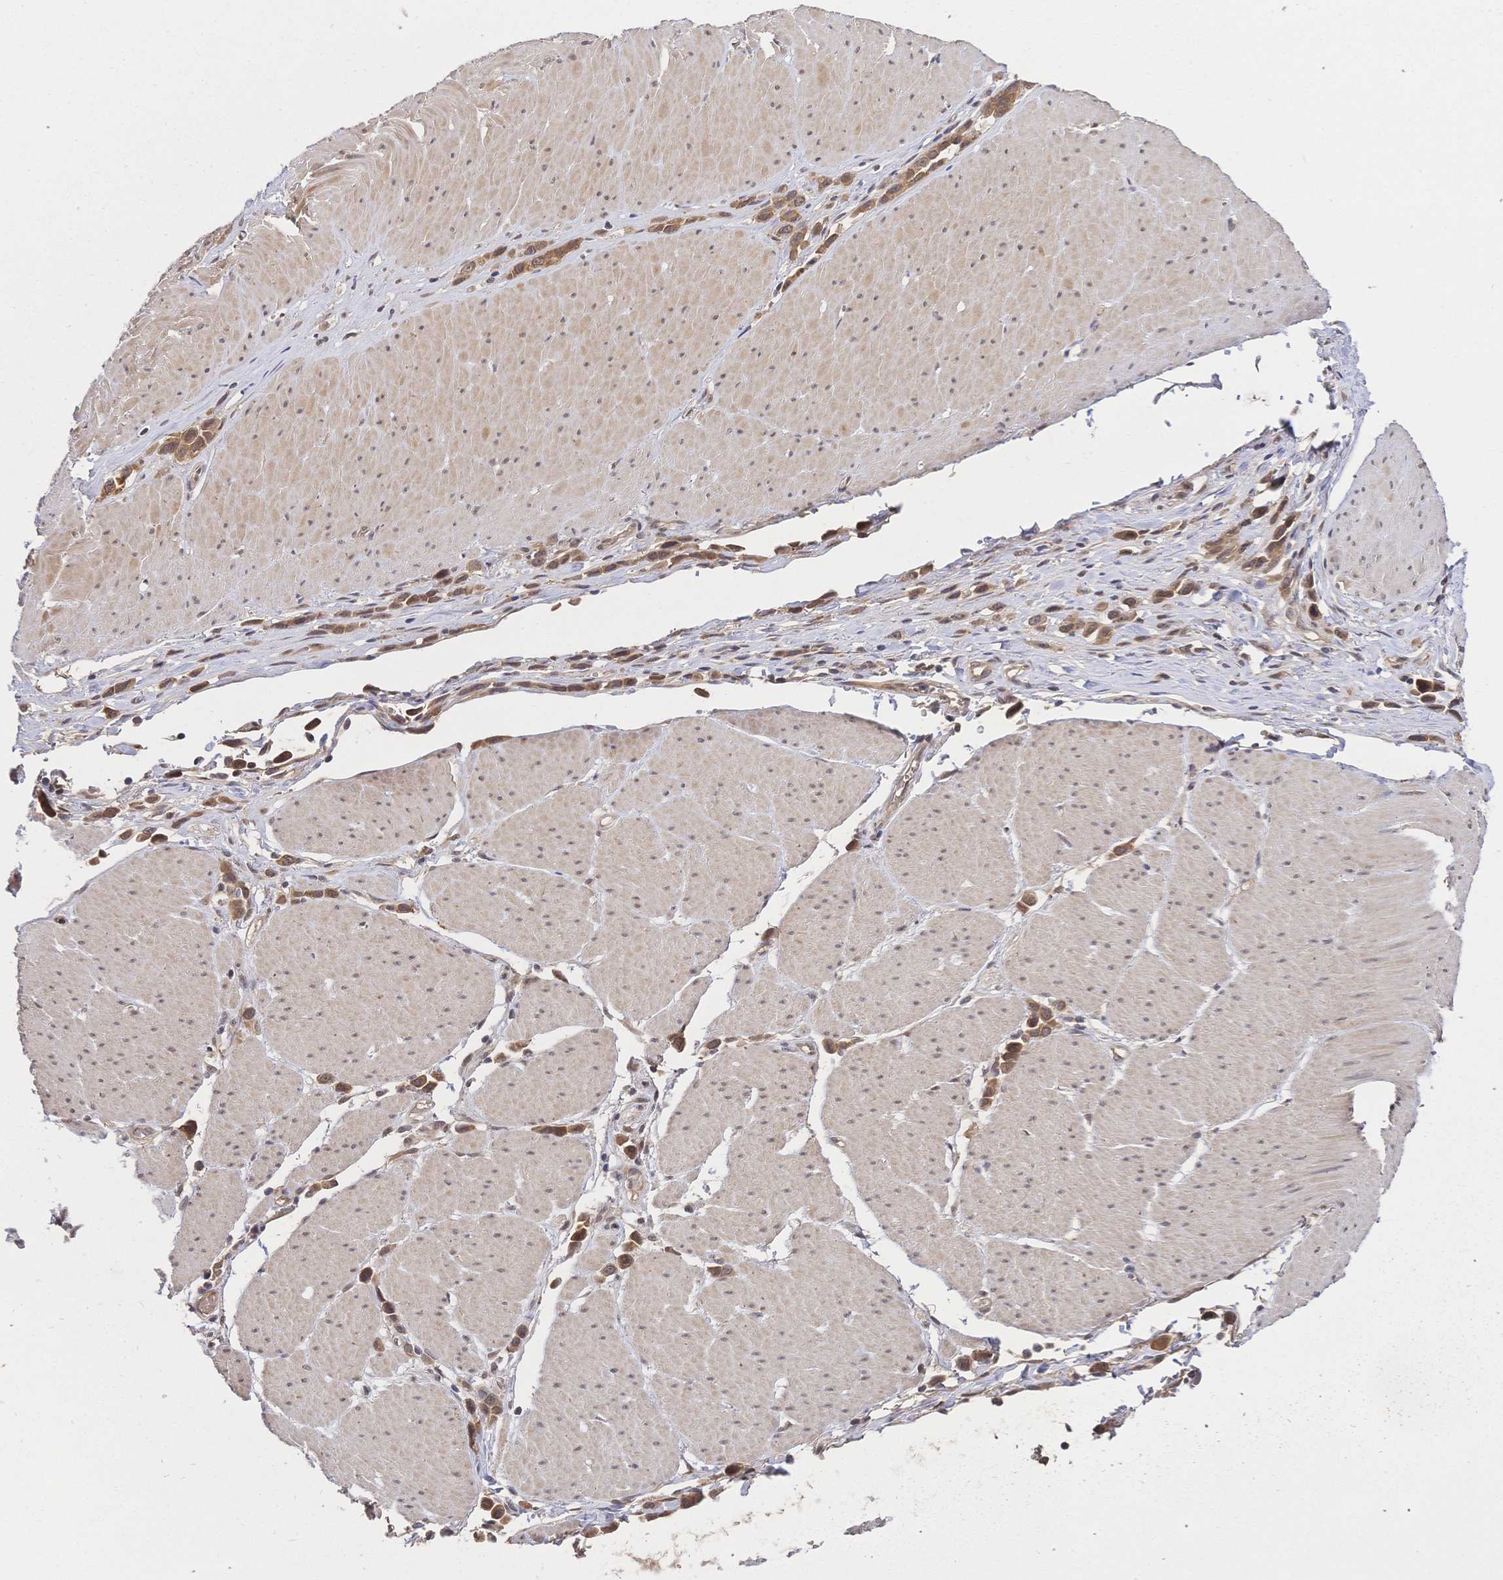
{"staining": {"intensity": "moderate", "quantity": ">75%", "location": "cytoplasmic/membranous,nuclear"}, "tissue": "stomach cancer", "cell_type": "Tumor cells", "image_type": "cancer", "snomed": [{"axis": "morphology", "description": "Adenocarcinoma, NOS"}, {"axis": "topography", "description": "Stomach"}], "caption": "Immunohistochemistry (IHC) staining of stomach cancer (adenocarcinoma), which shows medium levels of moderate cytoplasmic/membranous and nuclear positivity in approximately >75% of tumor cells indicating moderate cytoplasmic/membranous and nuclear protein staining. The staining was performed using DAB (3,3'-diaminobenzidine) (brown) for protein detection and nuclei were counterstained in hematoxylin (blue).", "gene": "LMO4", "patient": {"sex": "male", "age": 47}}